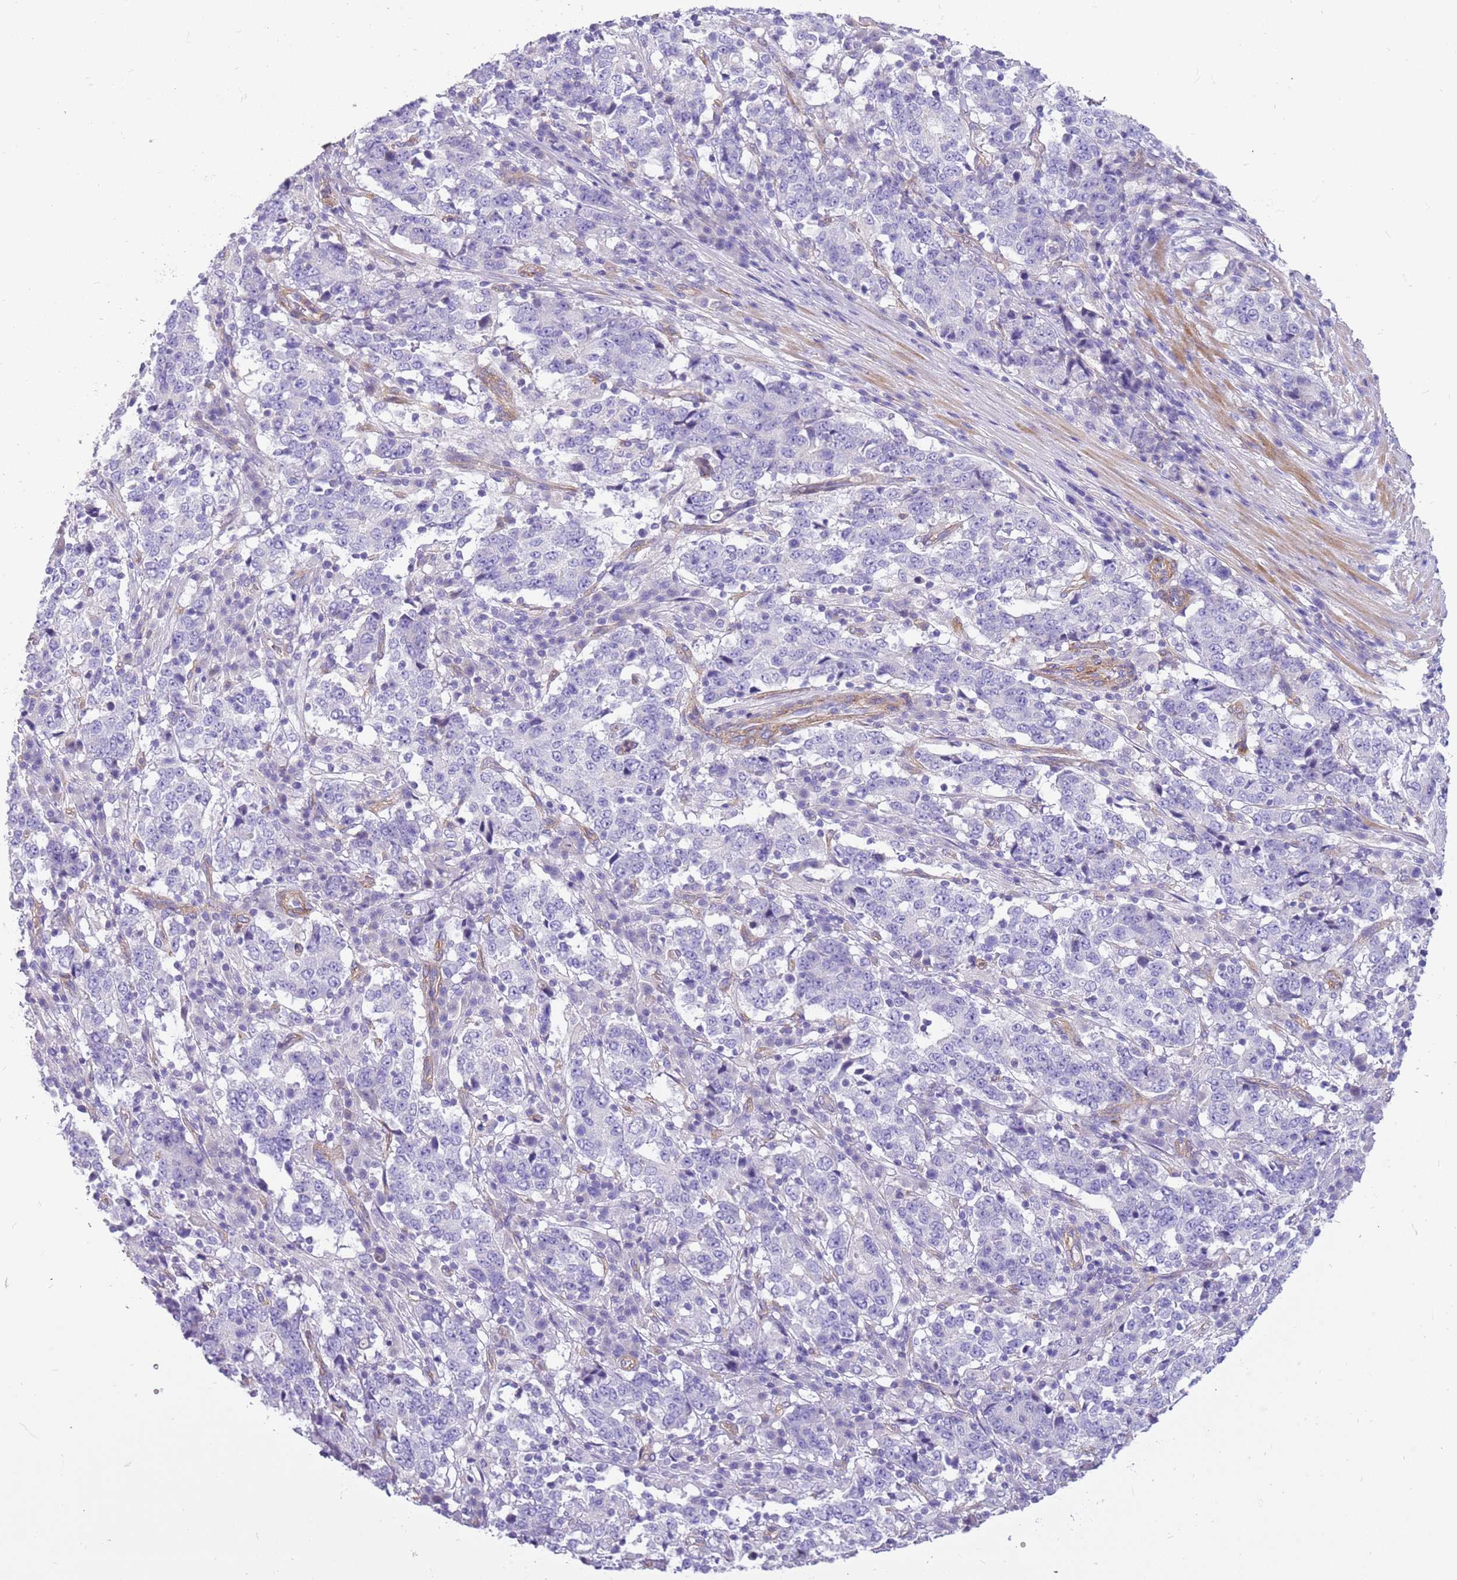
{"staining": {"intensity": "negative", "quantity": "none", "location": "none"}, "tissue": "stomach cancer", "cell_type": "Tumor cells", "image_type": "cancer", "snomed": [{"axis": "morphology", "description": "Adenocarcinoma, NOS"}, {"axis": "topography", "description": "Stomach"}], "caption": "Stomach cancer (adenocarcinoma) was stained to show a protein in brown. There is no significant staining in tumor cells.", "gene": "SERINC3", "patient": {"sex": "male", "age": 59}}